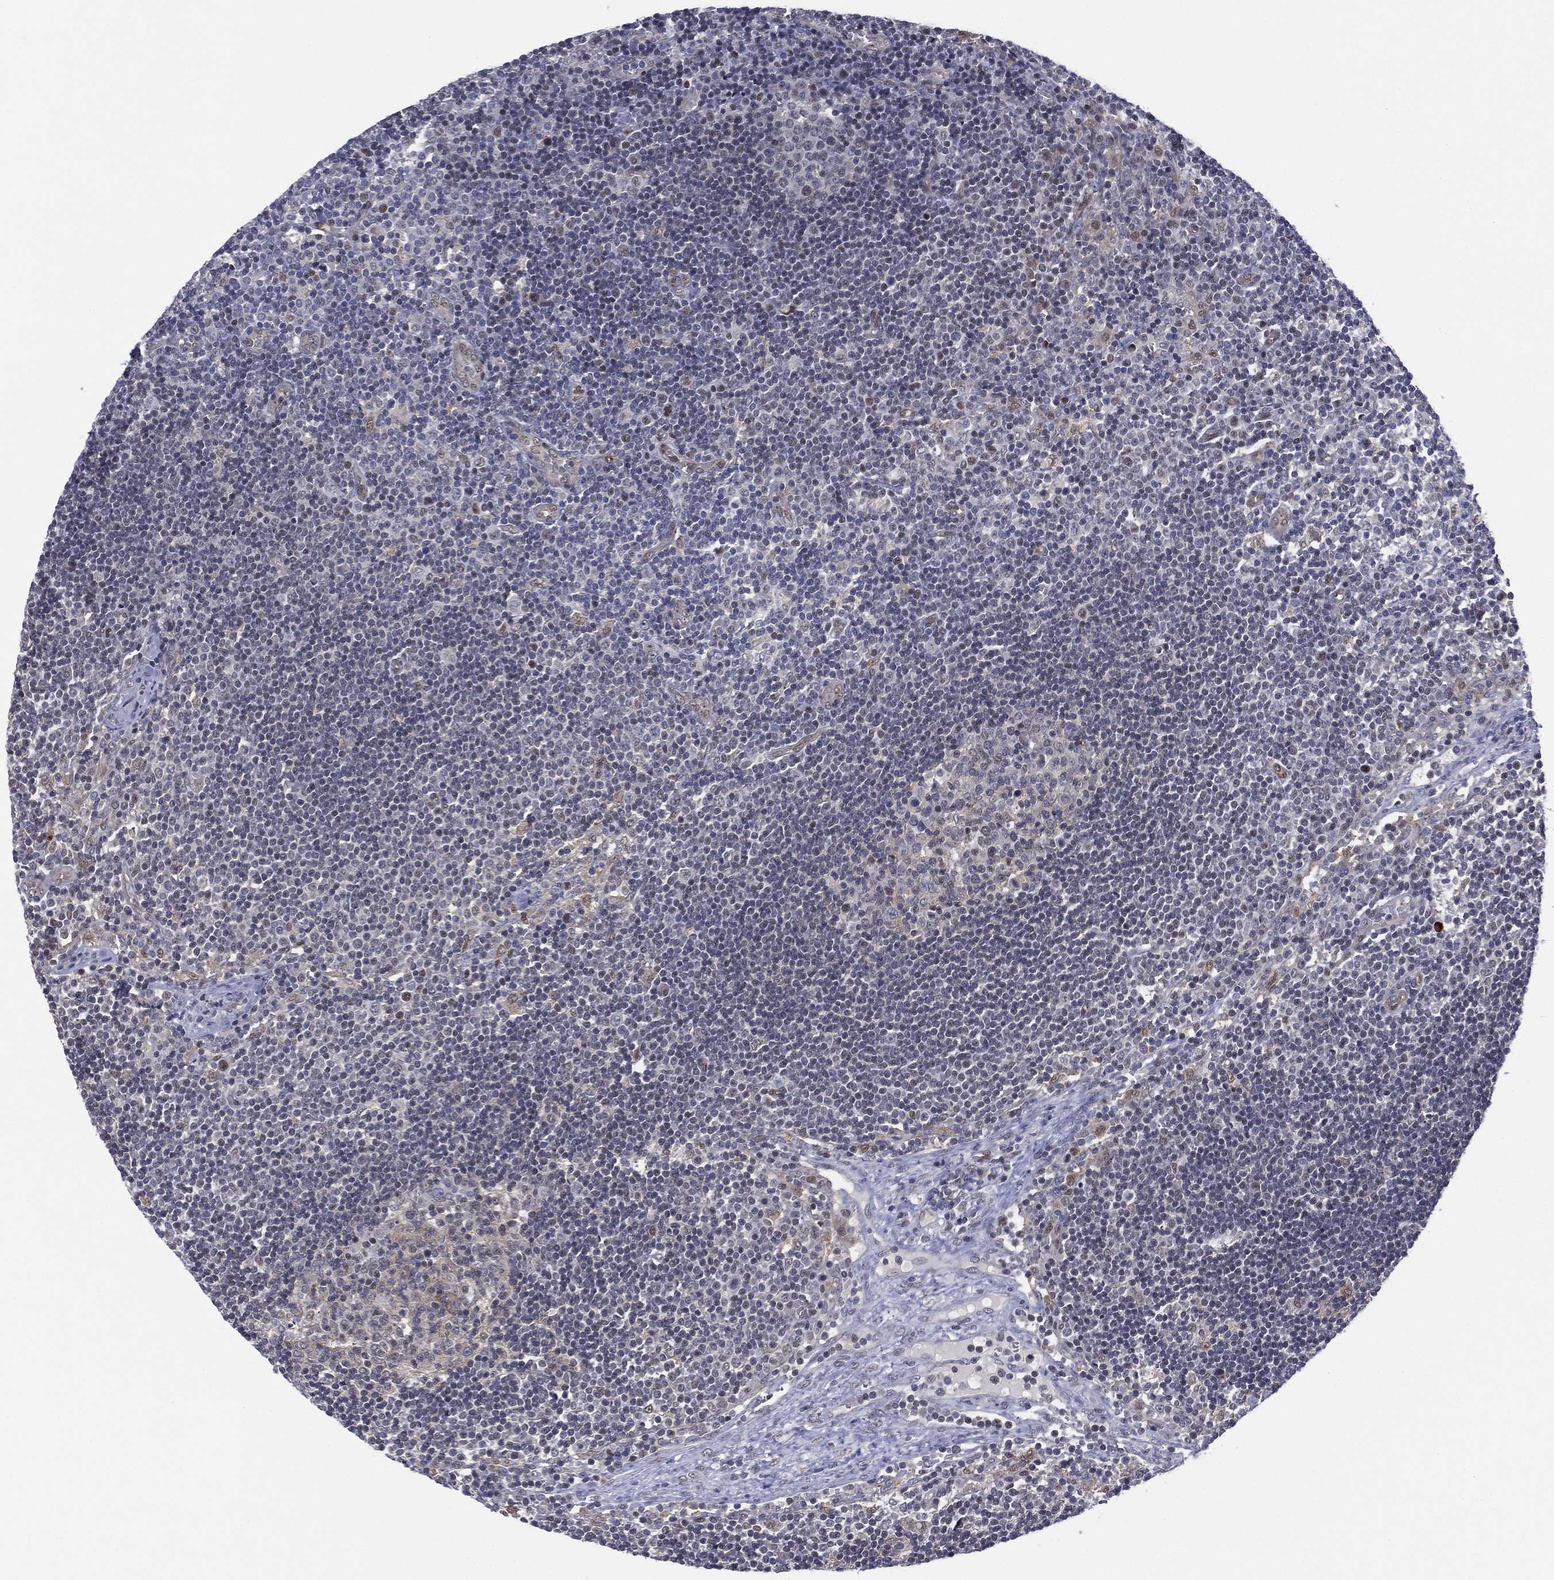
{"staining": {"intensity": "negative", "quantity": "none", "location": "none"}, "tissue": "lymph node", "cell_type": "Germinal center cells", "image_type": "normal", "snomed": [{"axis": "morphology", "description": "Normal tissue, NOS"}, {"axis": "topography", "description": "Lymph node"}], "caption": "Protein analysis of normal lymph node reveals no significant staining in germinal center cells. Brightfield microscopy of immunohistochemistry (IHC) stained with DAB (brown) and hematoxylin (blue), captured at high magnification.", "gene": "GSE1", "patient": {"sex": "male", "age": 63}}